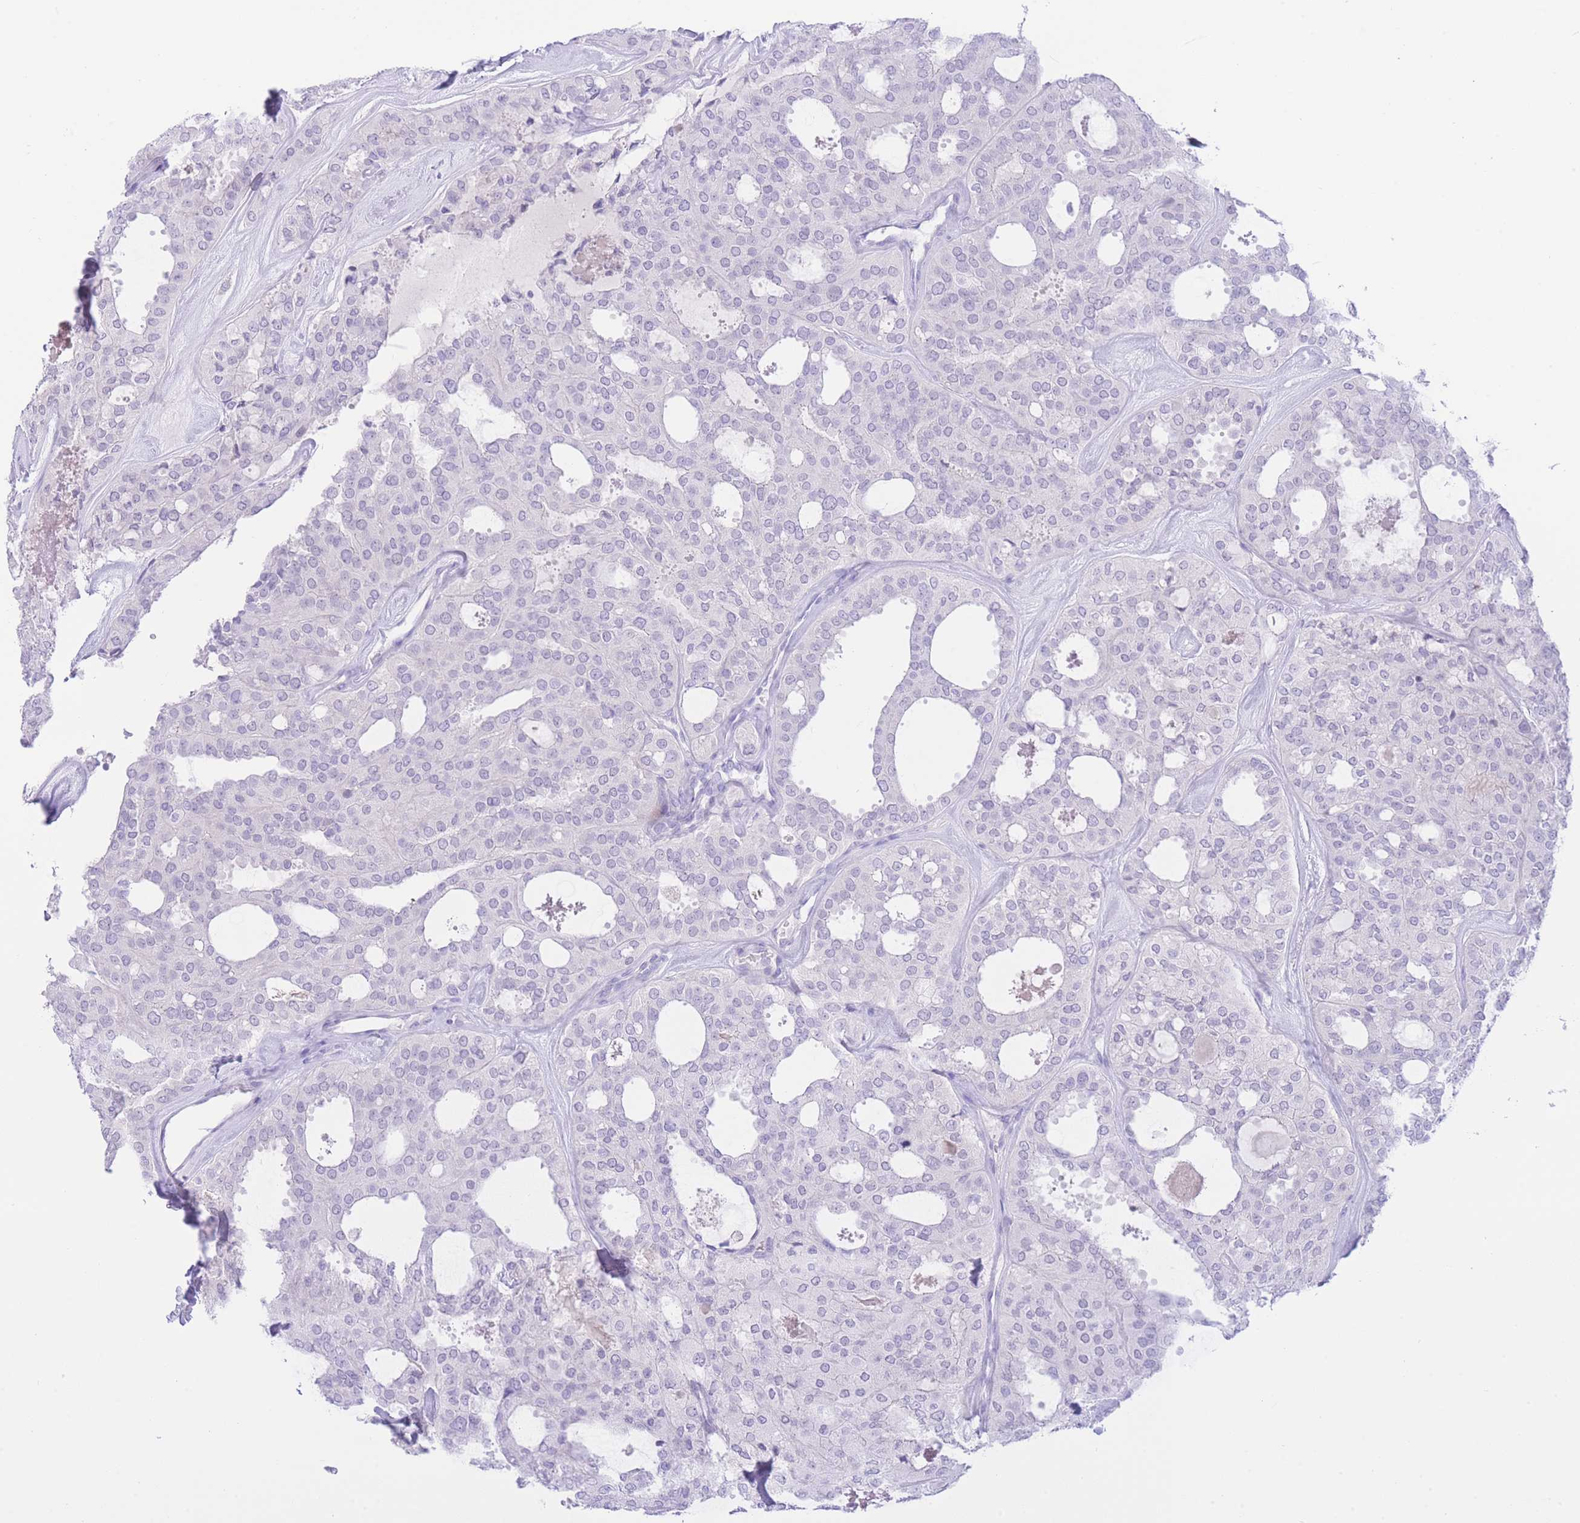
{"staining": {"intensity": "negative", "quantity": "none", "location": "none"}, "tissue": "thyroid cancer", "cell_type": "Tumor cells", "image_type": "cancer", "snomed": [{"axis": "morphology", "description": "Follicular adenoma carcinoma, NOS"}, {"axis": "topography", "description": "Thyroid gland"}], "caption": "Tumor cells are negative for protein expression in human follicular adenoma carcinoma (thyroid).", "gene": "ZNF212", "patient": {"sex": "male", "age": 75}}